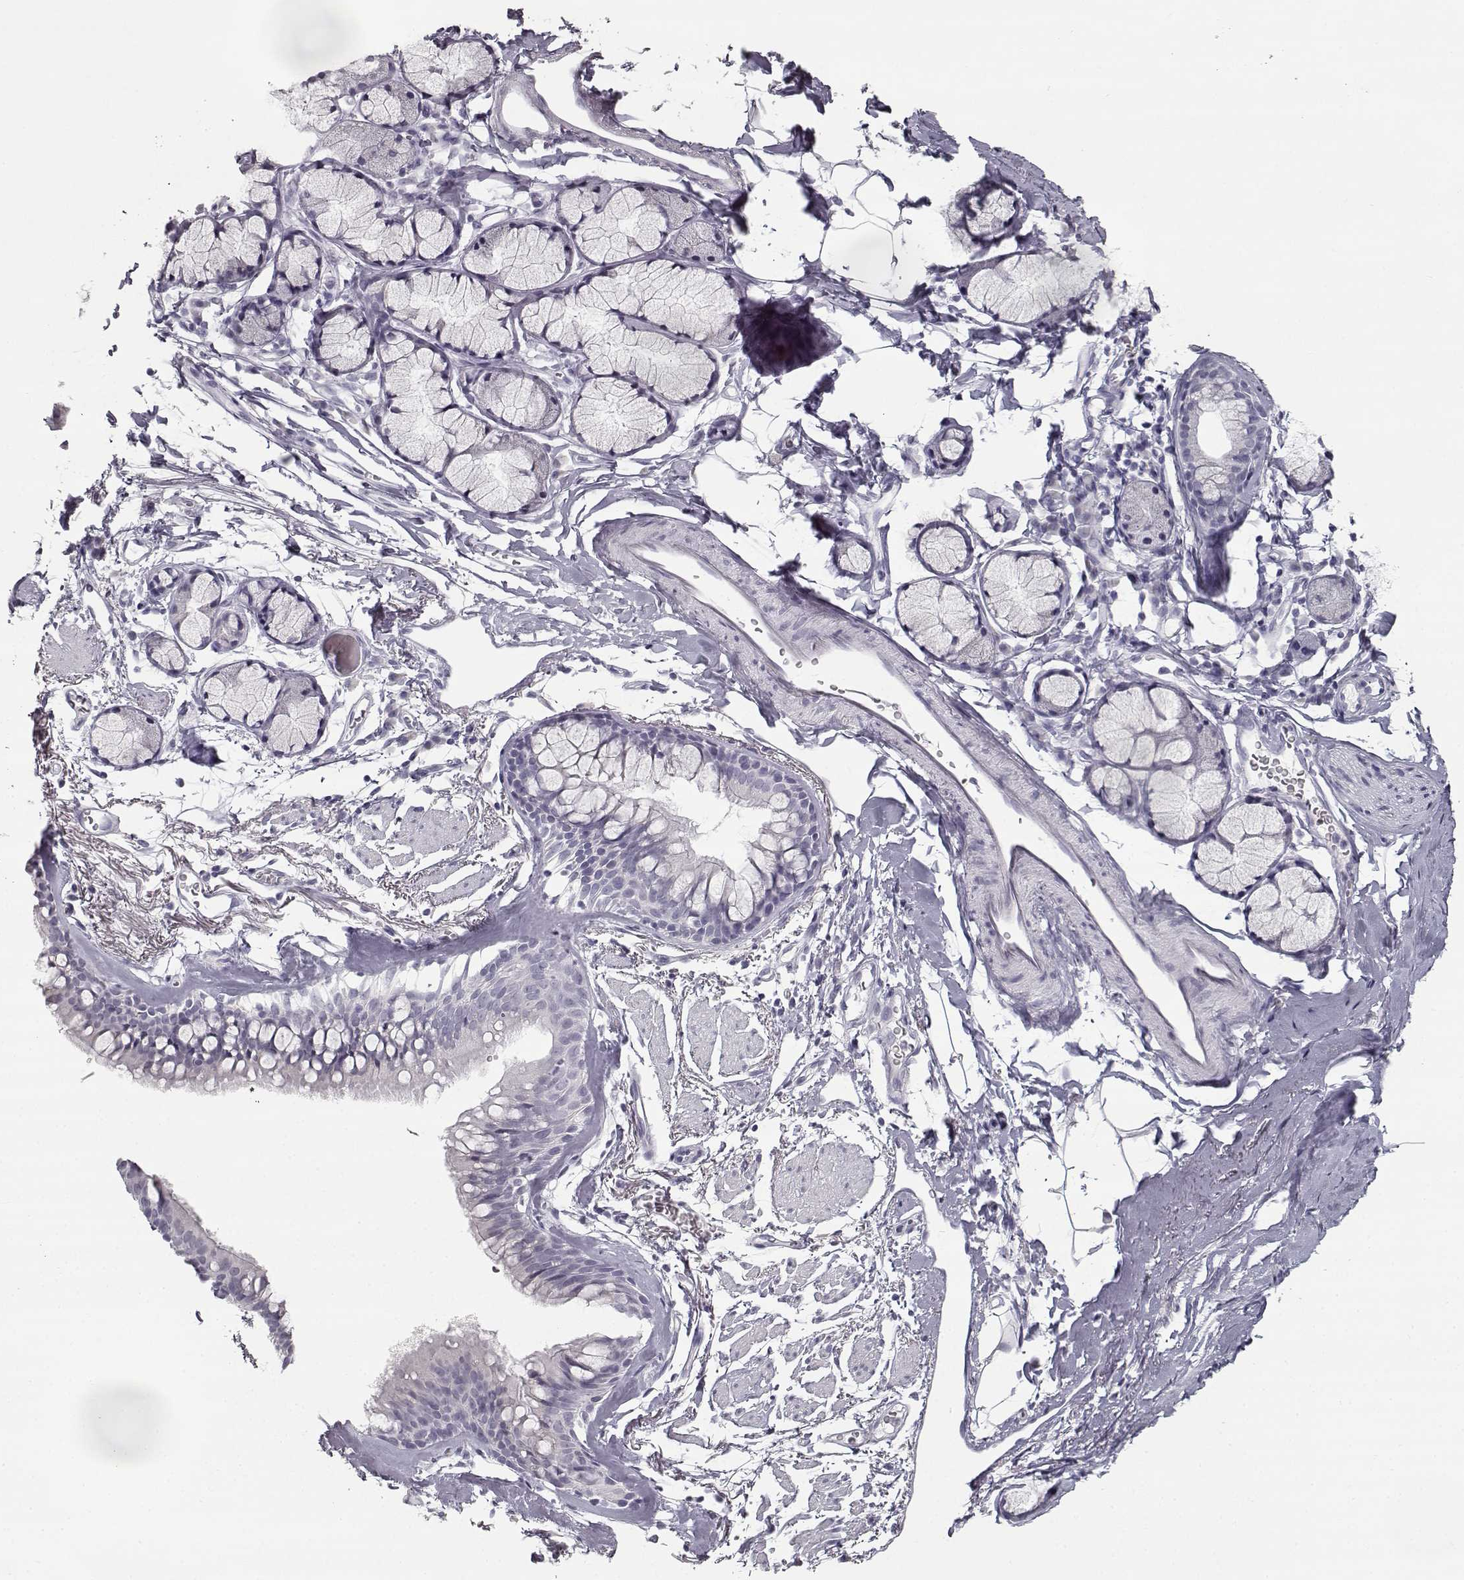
{"staining": {"intensity": "negative", "quantity": "none", "location": "none"}, "tissue": "bronchus", "cell_type": "Respiratory epithelial cells", "image_type": "normal", "snomed": [{"axis": "morphology", "description": "Normal tissue, NOS"}, {"axis": "topography", "description": "Lymph node"}, {"axis": "topography", "description": "Bronchus"}], "caption": "Benign bronchus was stained to show a protein in brown. There is no significant staining in respiratory epithelial cells.", "gene": "SEMG2", "patient": {"sex": "female", "age": 70}}